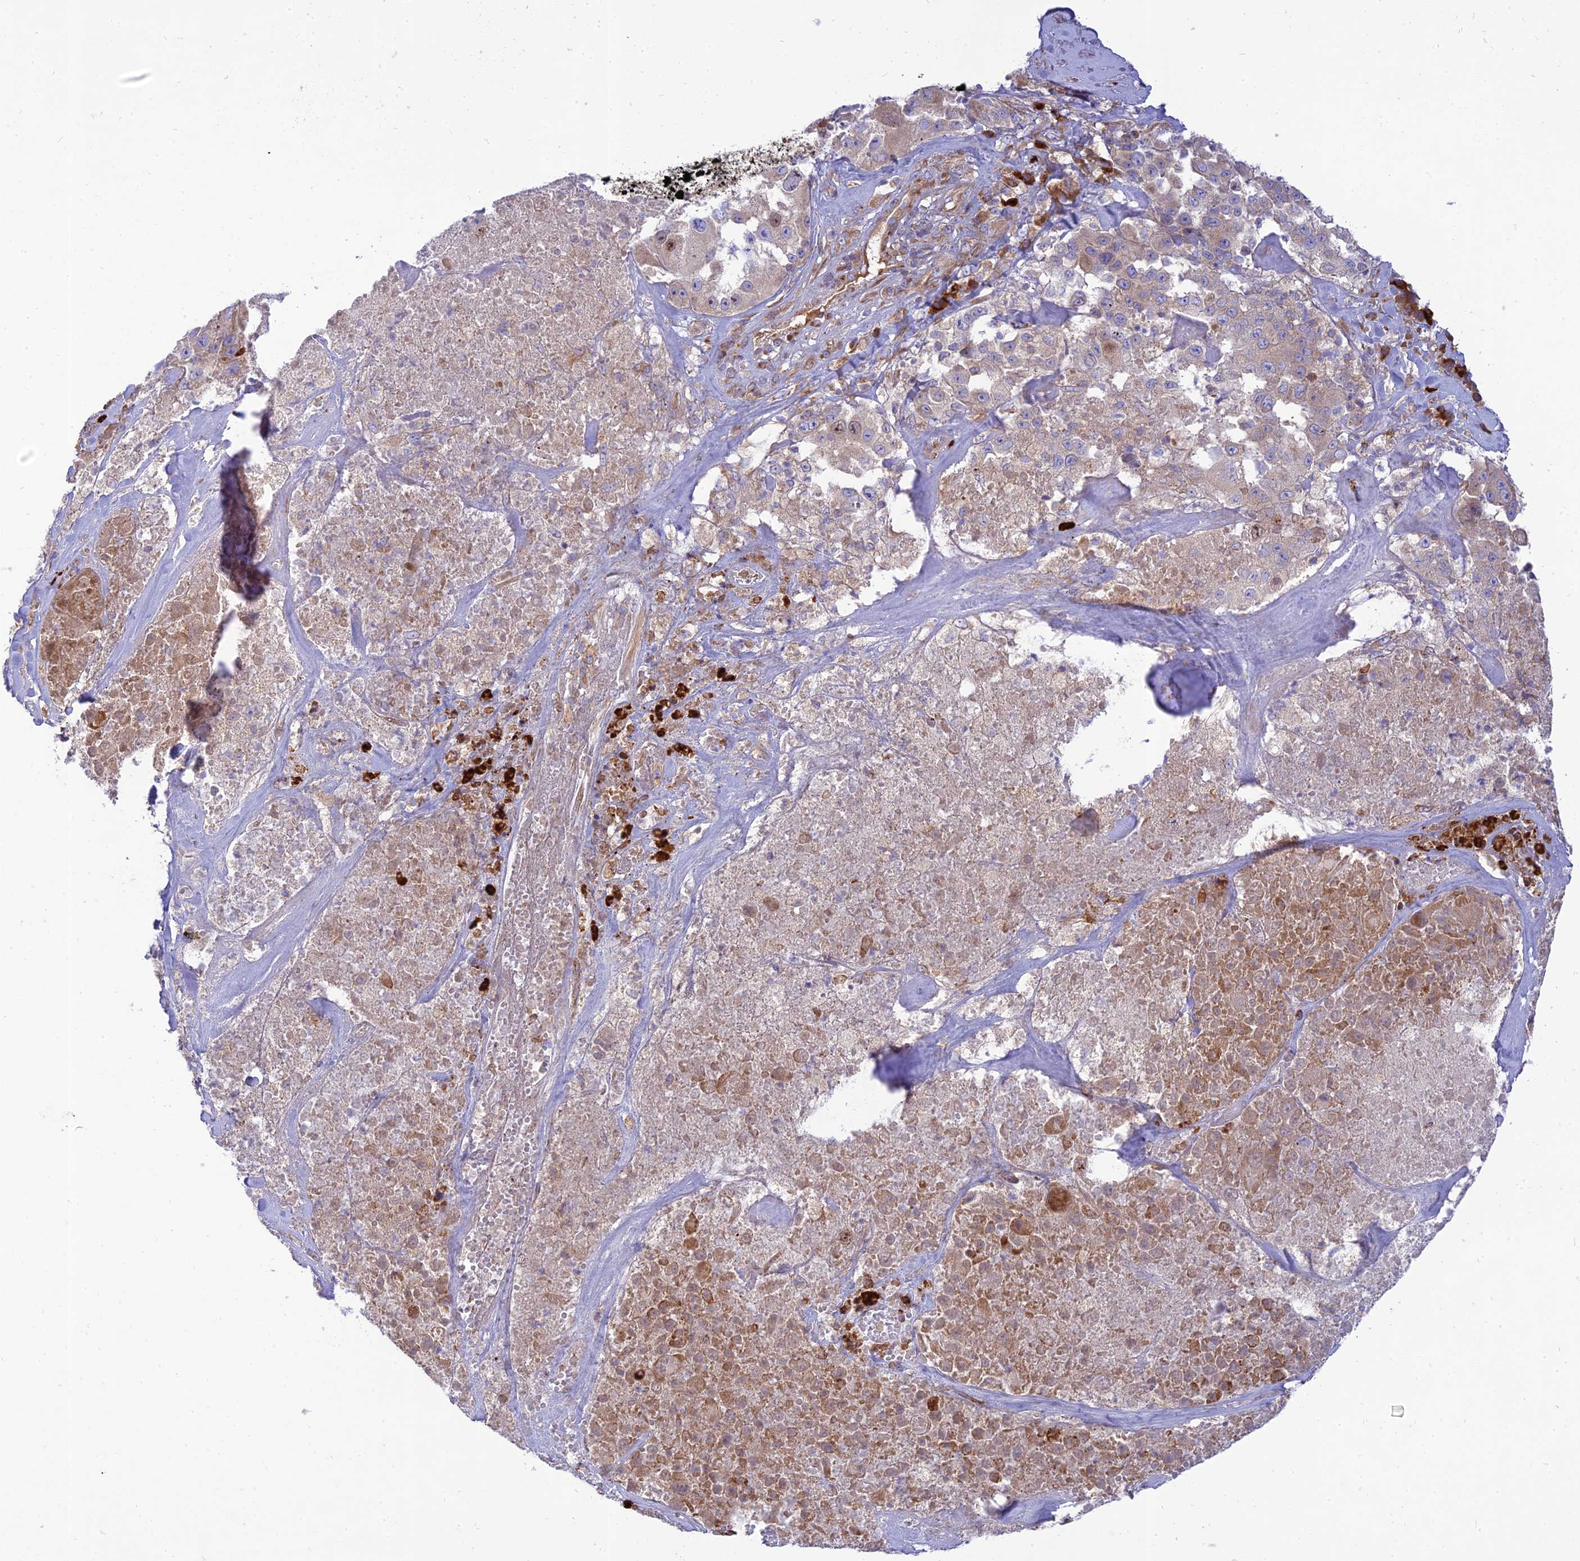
{"staining": {"intensity": "weak", "quantity": "<25%", "location": "cytoplasmic/membranous"}, "tissue": "melanoma", "cell_type": "Tumor cells", "image_type": "cancer", "snomed": [{"axis": "morphology", "description": "Malignant melanoma, Metastatic site"}, {"axis": "topography", "description": "Lymph node"}], "caption": "Immunohistochemistry image of malignant melanoma (metastatic site) stained for a protein (brown), which exhibits no positivity in tumor cells.", "gene": "PIMREG", "patient": {"sex": "male", "age": 62}}